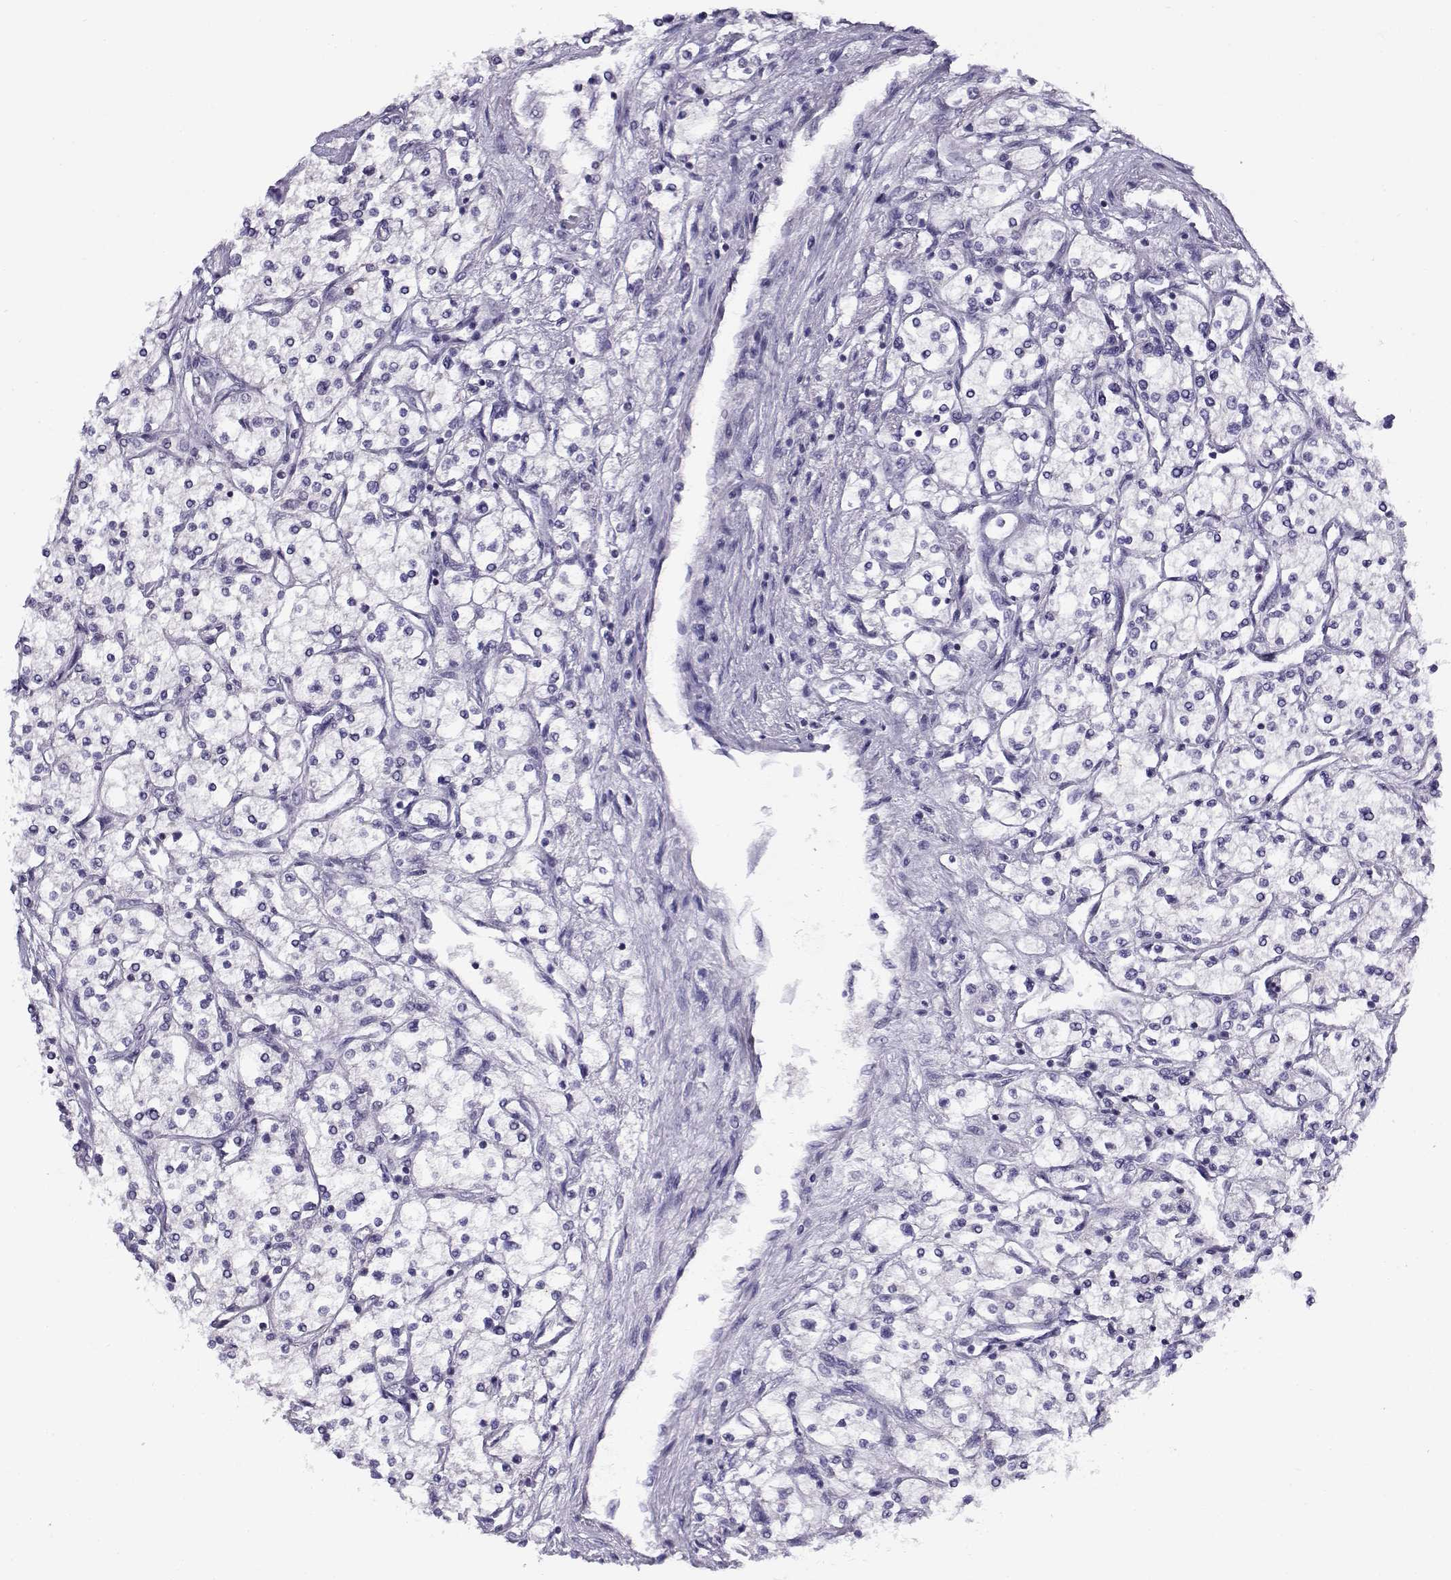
{"staining": {"intensity": "negative", "quantity": "none", "location": "none"}, "tissue": "renal cancer", "cell_type": "Tumor cells", "image_type": "cancer", "snomed": [{"axis": "morphology", "description": "Adenocarcinoma, NOS"}, {"axis": "topography", "description": "Kidney"}], "caption": "A high-resolution photomicrograph shows immunohistochemistry (IHC) staining of renal cancer, which demonstrates no significant positivity in tumor cells.", "gene": "FEZF1", "patient": {"sex": "male", "age": 80}}